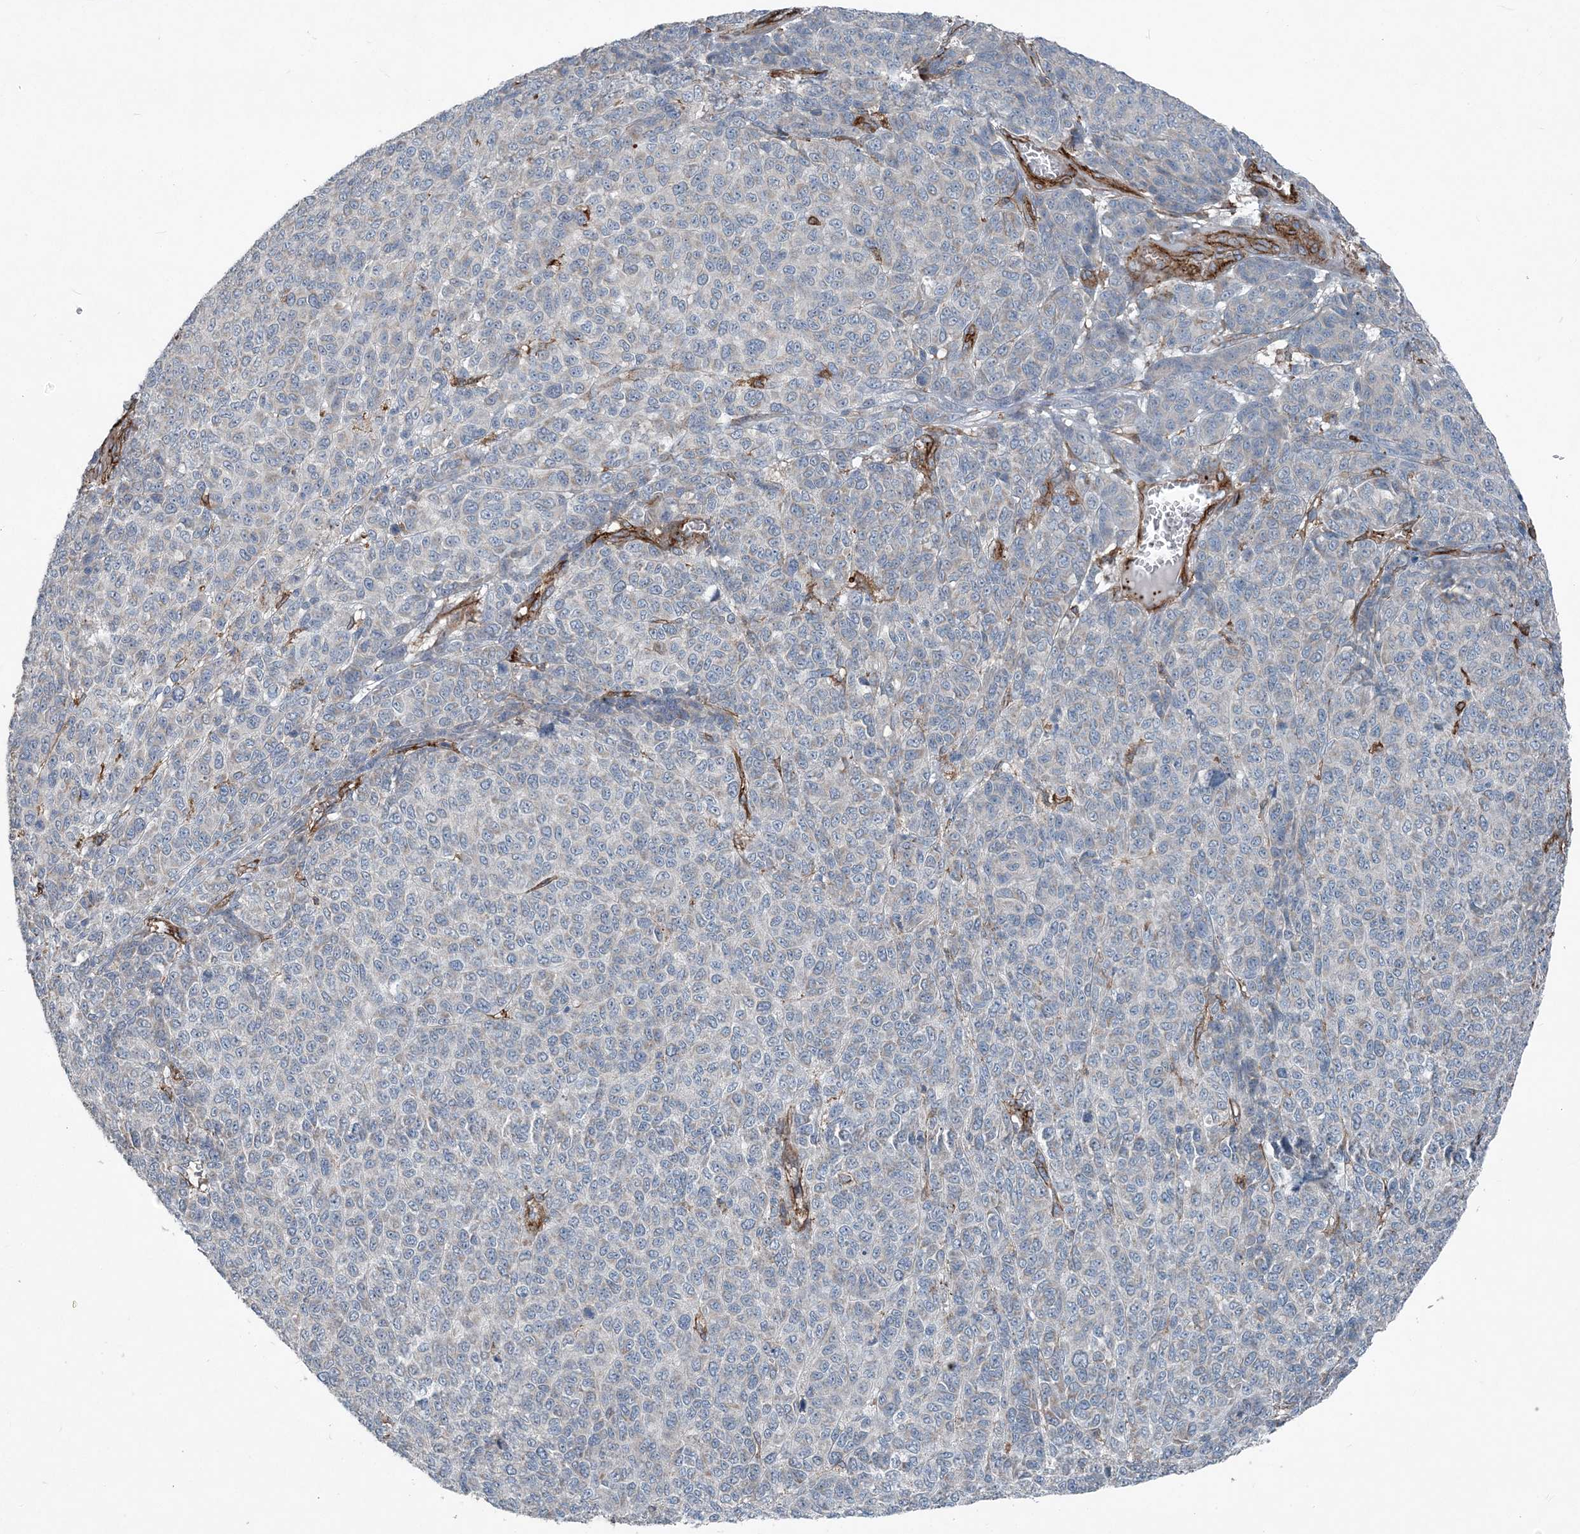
{"staining": {"intensity": "negative", "quantity": "none", "location": "none"}, "tissue": "melanoma", "cell_type": "Tumor cells", "image_type": "cancer", "snomed": [{"axis": "morphology", "description": "Malignant melanoma, NOS"}, {"axis": "topography", "description": "Skin"}], "caption": "Immunohistochemistry photomicrograph of human melanoma stained for a protein (brown), which demonstrates no staining in tumor cells.", "gene": "DGUOK", "patient": {"sex": "male", "age": 49}}